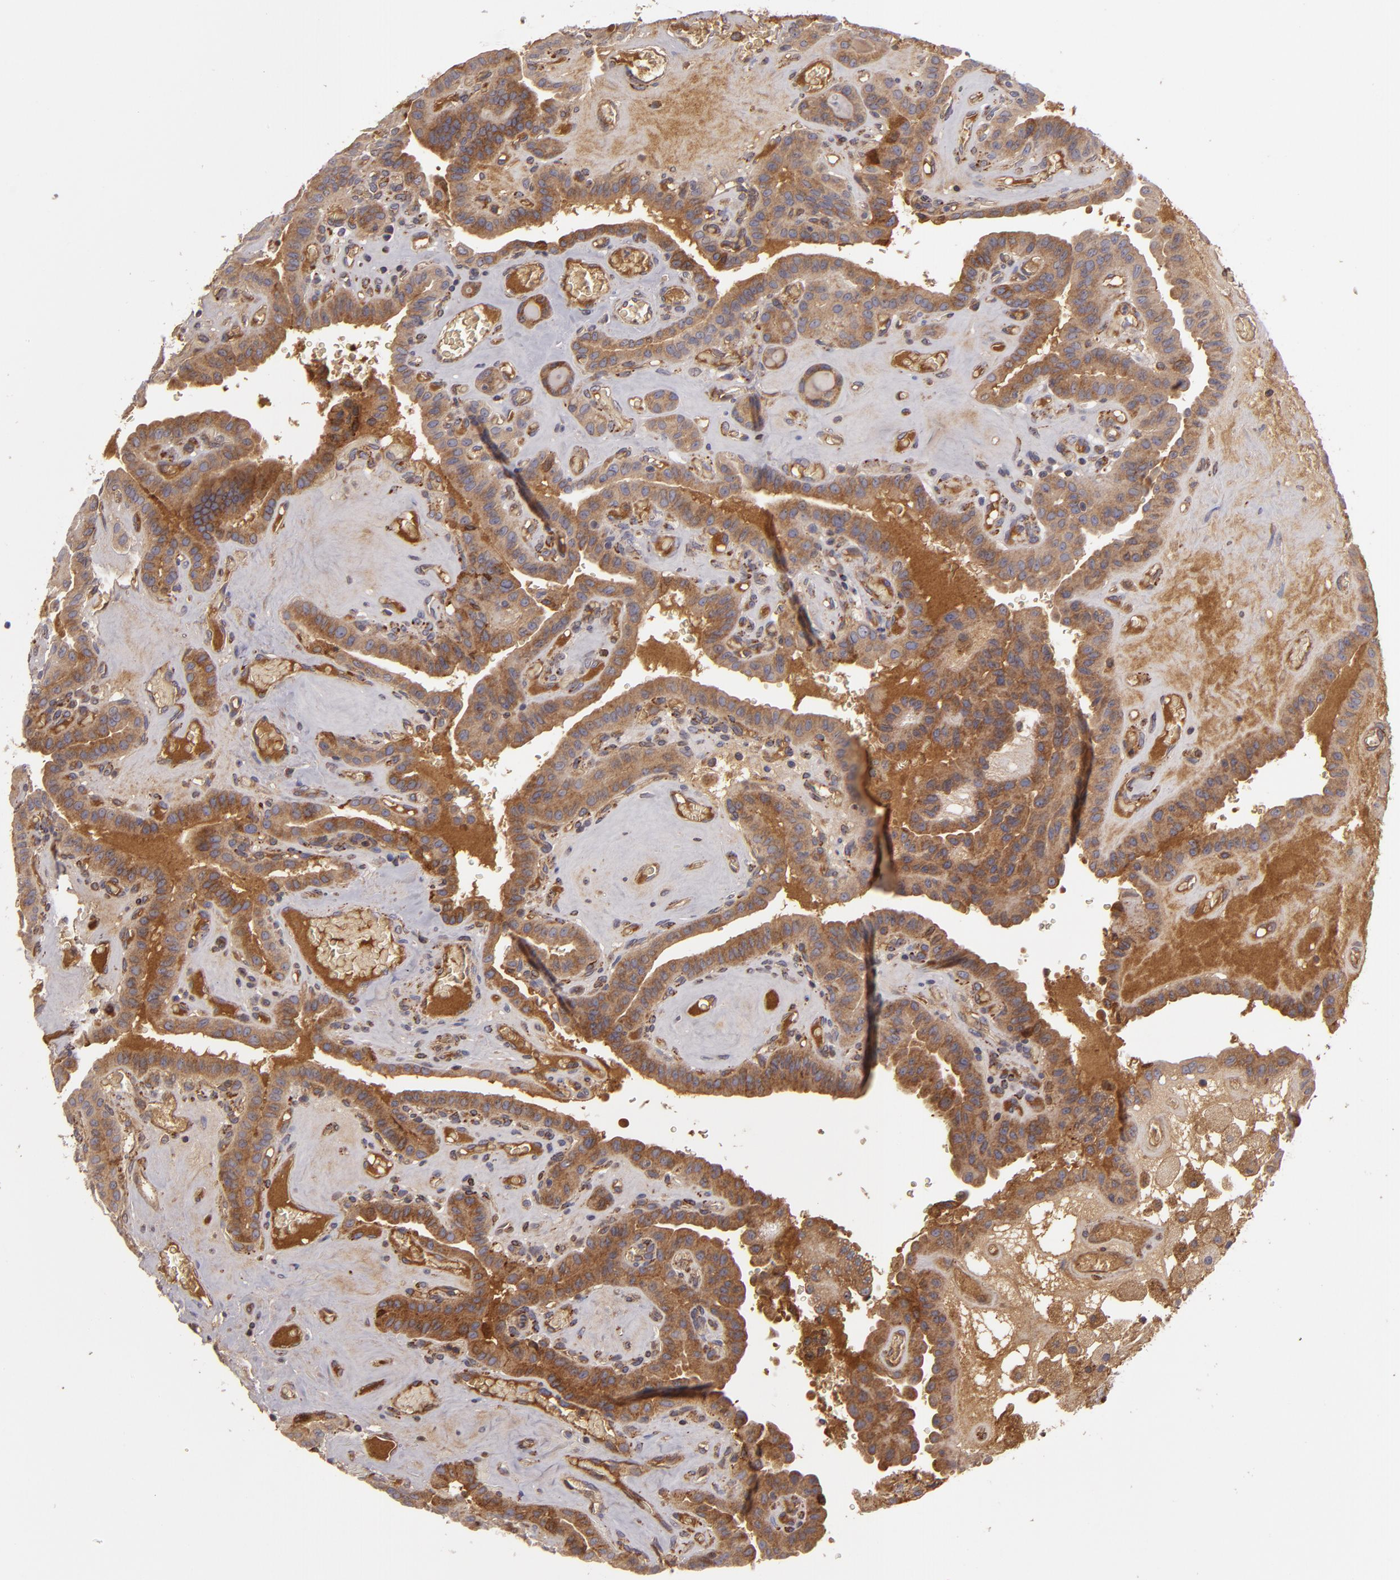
{"staining": {"intensity": "moderate", "quantity": ">75%", "location": "cytoplasmic/membranous"}, "tissue": "thyroid cancer", "cell_type": "Tumor cells", "image_type": "cancer", "snomed": [{"axis": "morphology", "description": "Papillary adenocarcinoma, NOS"}, {"axis": "topography", "description": "Thyroid gland"}], "caption": "DAB (3,3'-diaminobenzidine) immunohistochemical staining of thyroid cancer reveals moderate cytoplasmic/membranous protein staining in about >75% of tumor cells.", "gene": "CFB", "patient": {"sex": "male", "age": 87}}